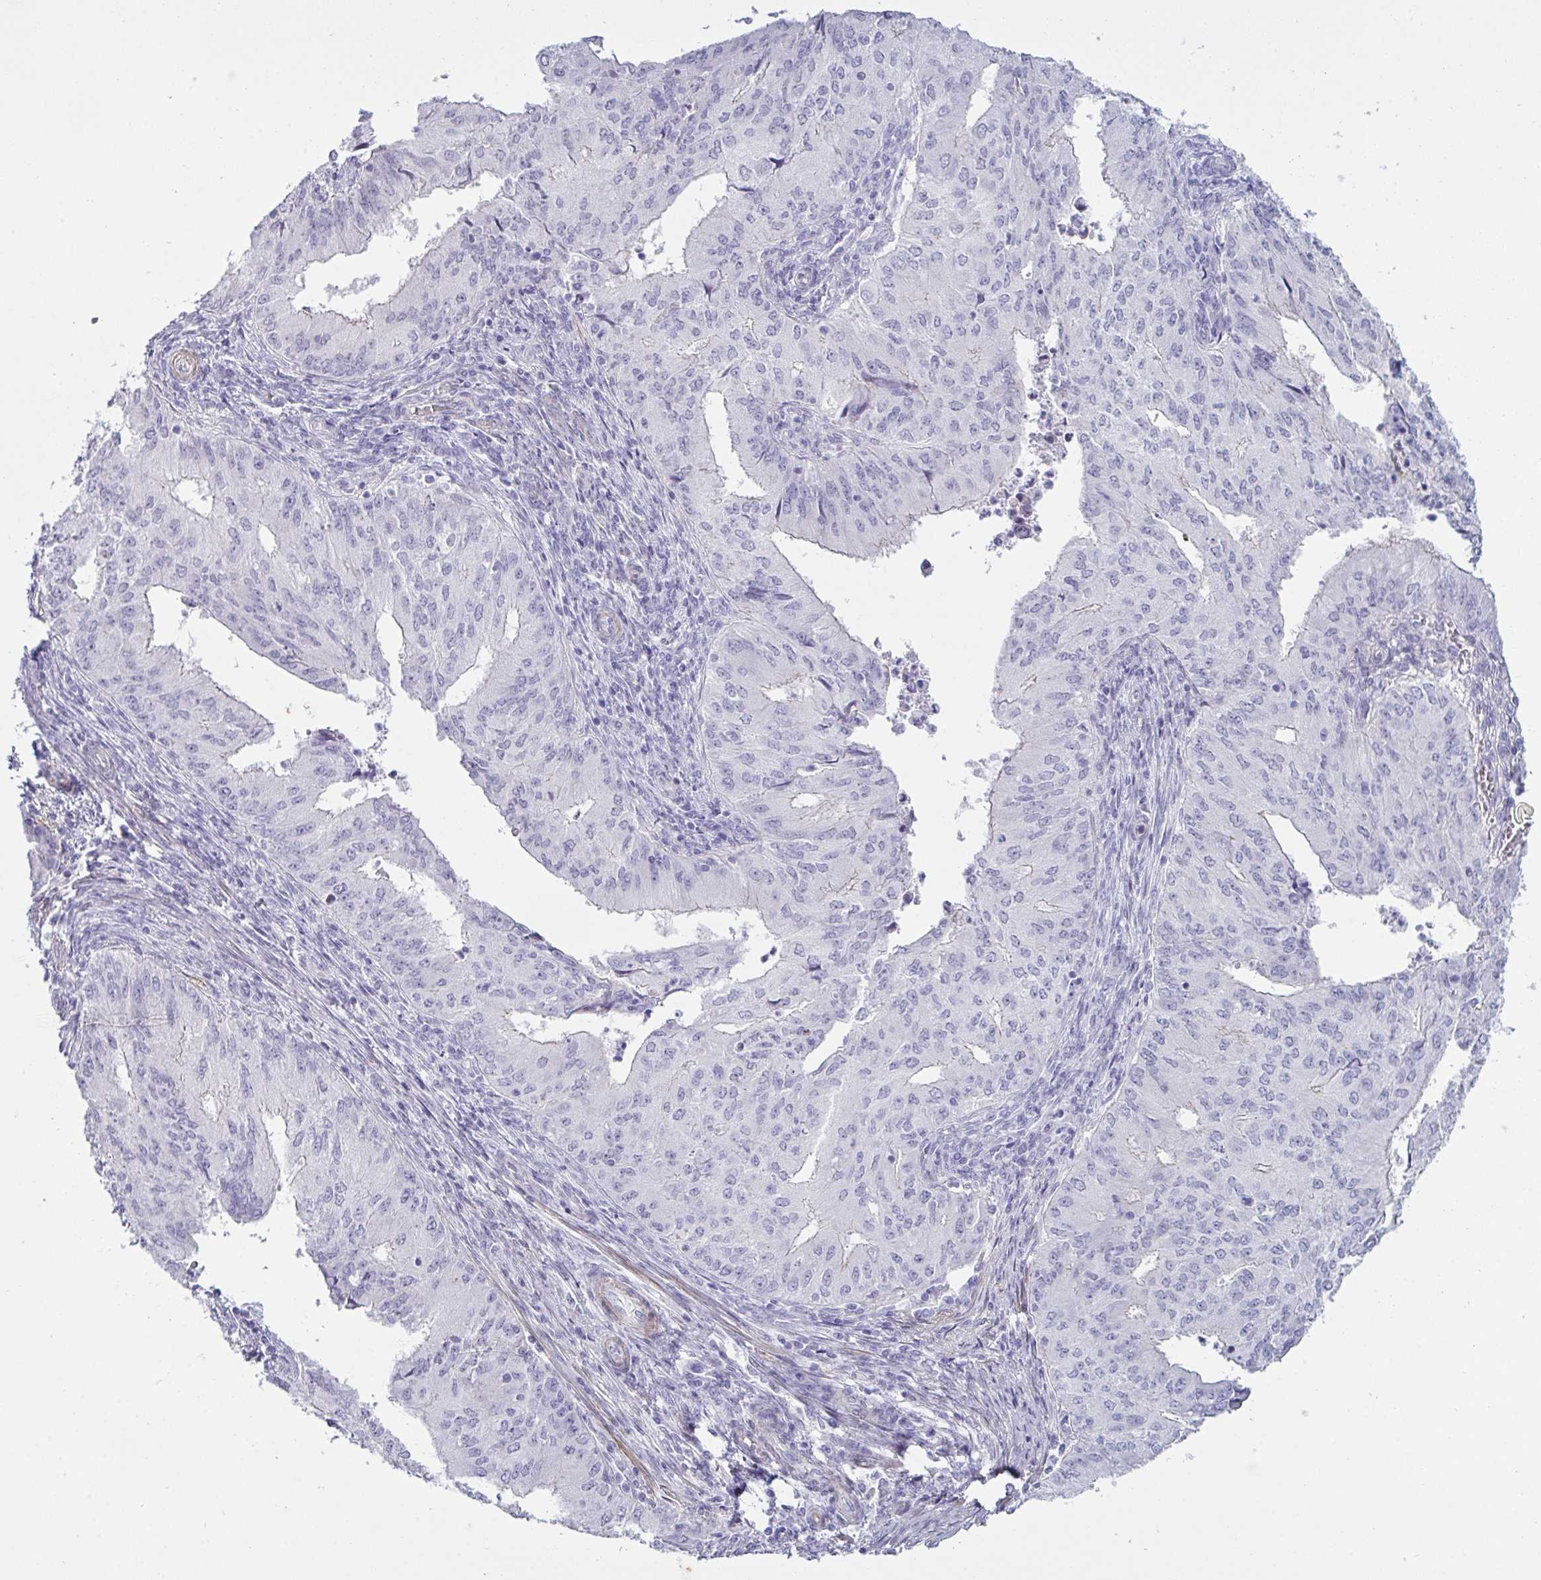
{"staining": {"intensity": "negative", "quantity": "none", "location": "none"}, "tissue": "endometrial cancer", "cell_type": "Tumor cells", "image_type": "cancer", "snomed": [{"axis": "morphology", "description": "Adenocarcinoma, NOS"}, {"axis": "topography", "description": "Endometrium"}], "caption": "The photomicrograph shows no staining of tumor cells in adenocarcinoma (endometrial).", "gene": "OR5P3", "patient": {"sex": "female", "age": 50}}